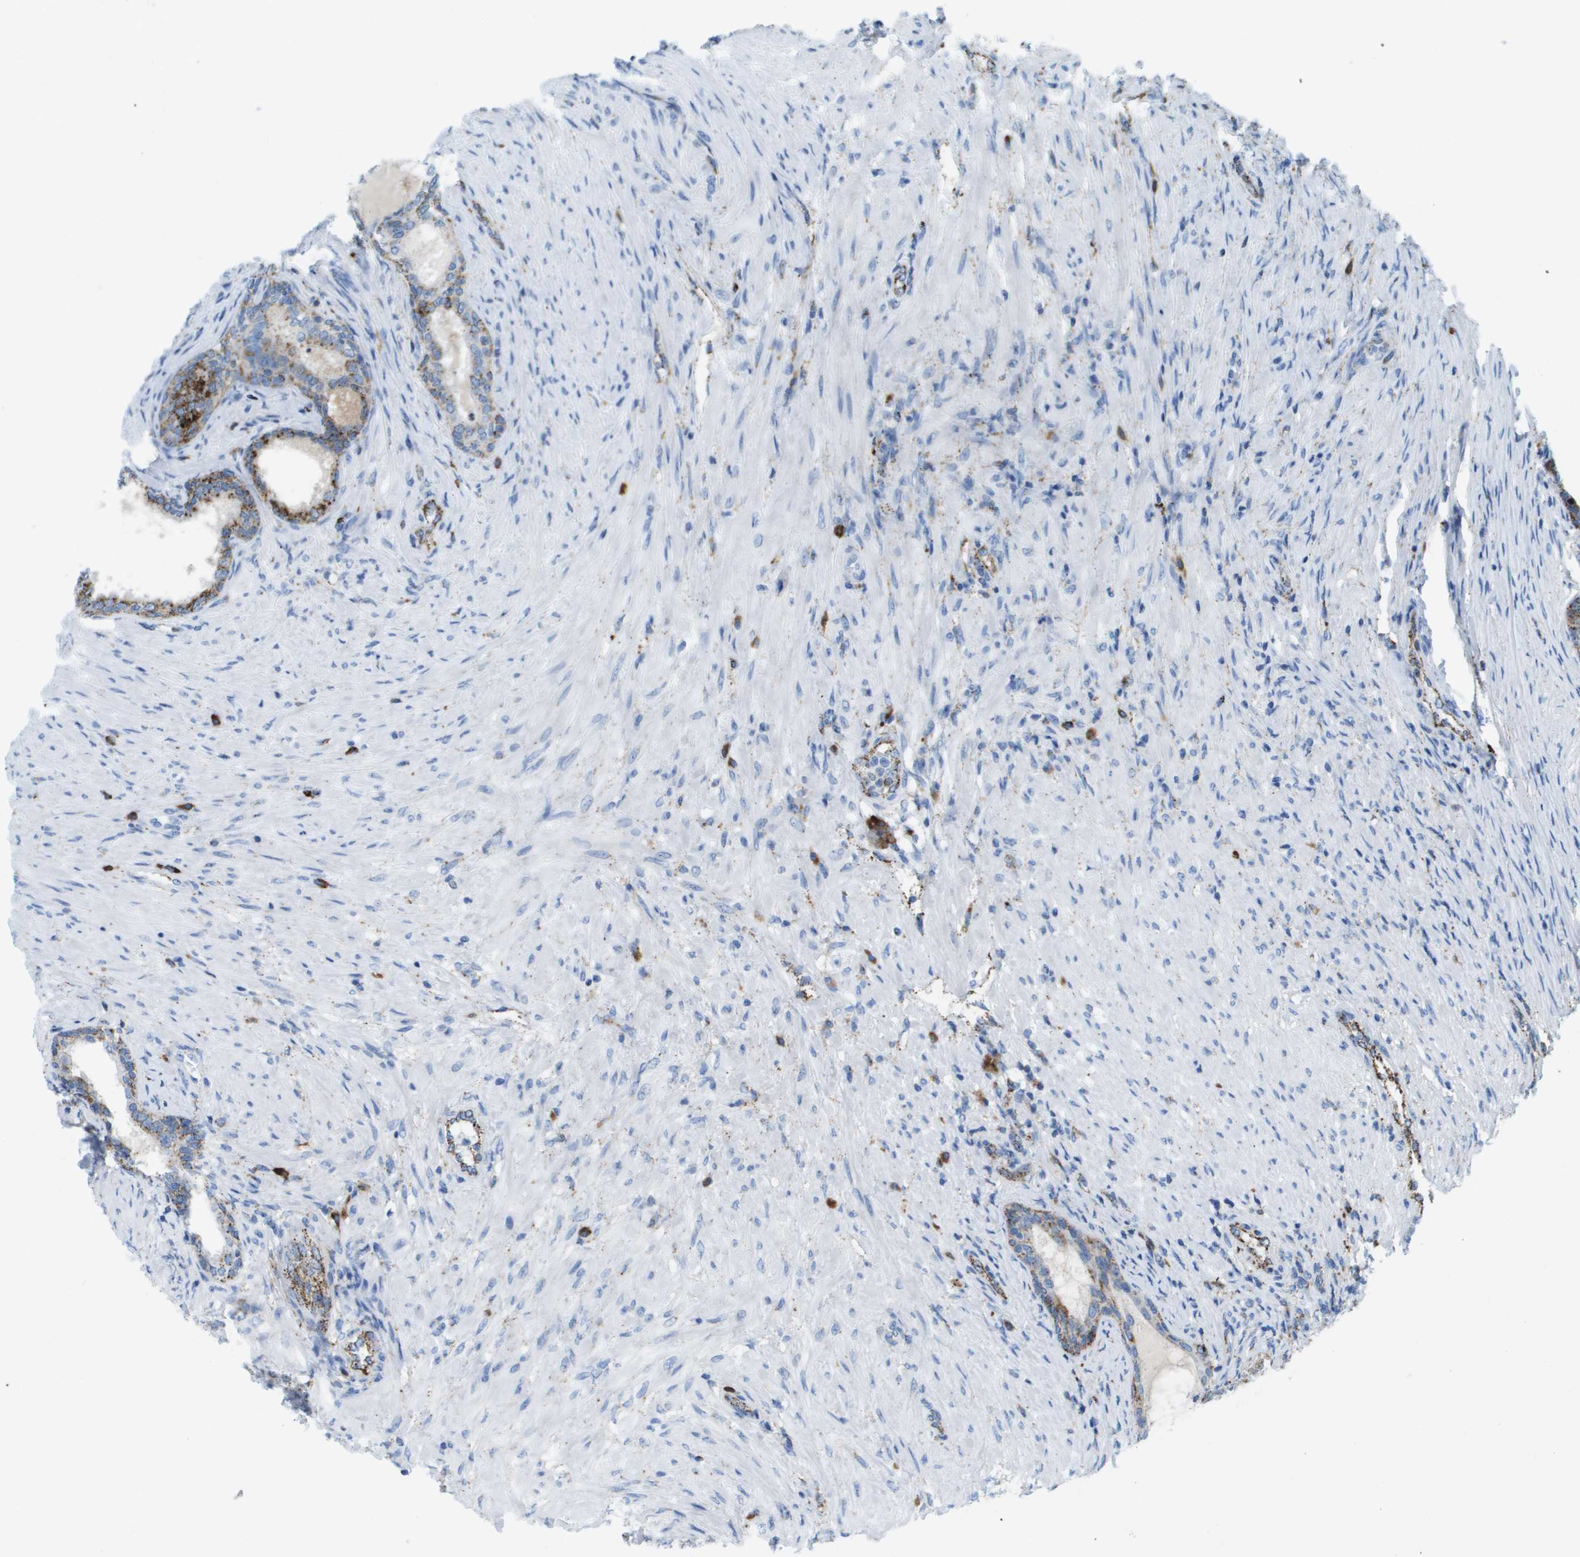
{"staining": {"intensity": "moderate", "quantity": "25%-75%", "location": "cytoplasmic/membranous"}, "tissue": "prostate", "cell_type": "Glandular cells", "image_type": "normal", "snomed": [{"axis": "morphology", "description": "Normal tissue, NOS"}, {"axis": "topography", "description": "Prostate"}], "caption": "Prostate stained for a protein (brown) exhibits moderate cytoplasmic/membranous positive staining in approximately 25%-75% of glandular cells.", "gene": "PRCP", "patient": {"sex": "male", "age": 76}}